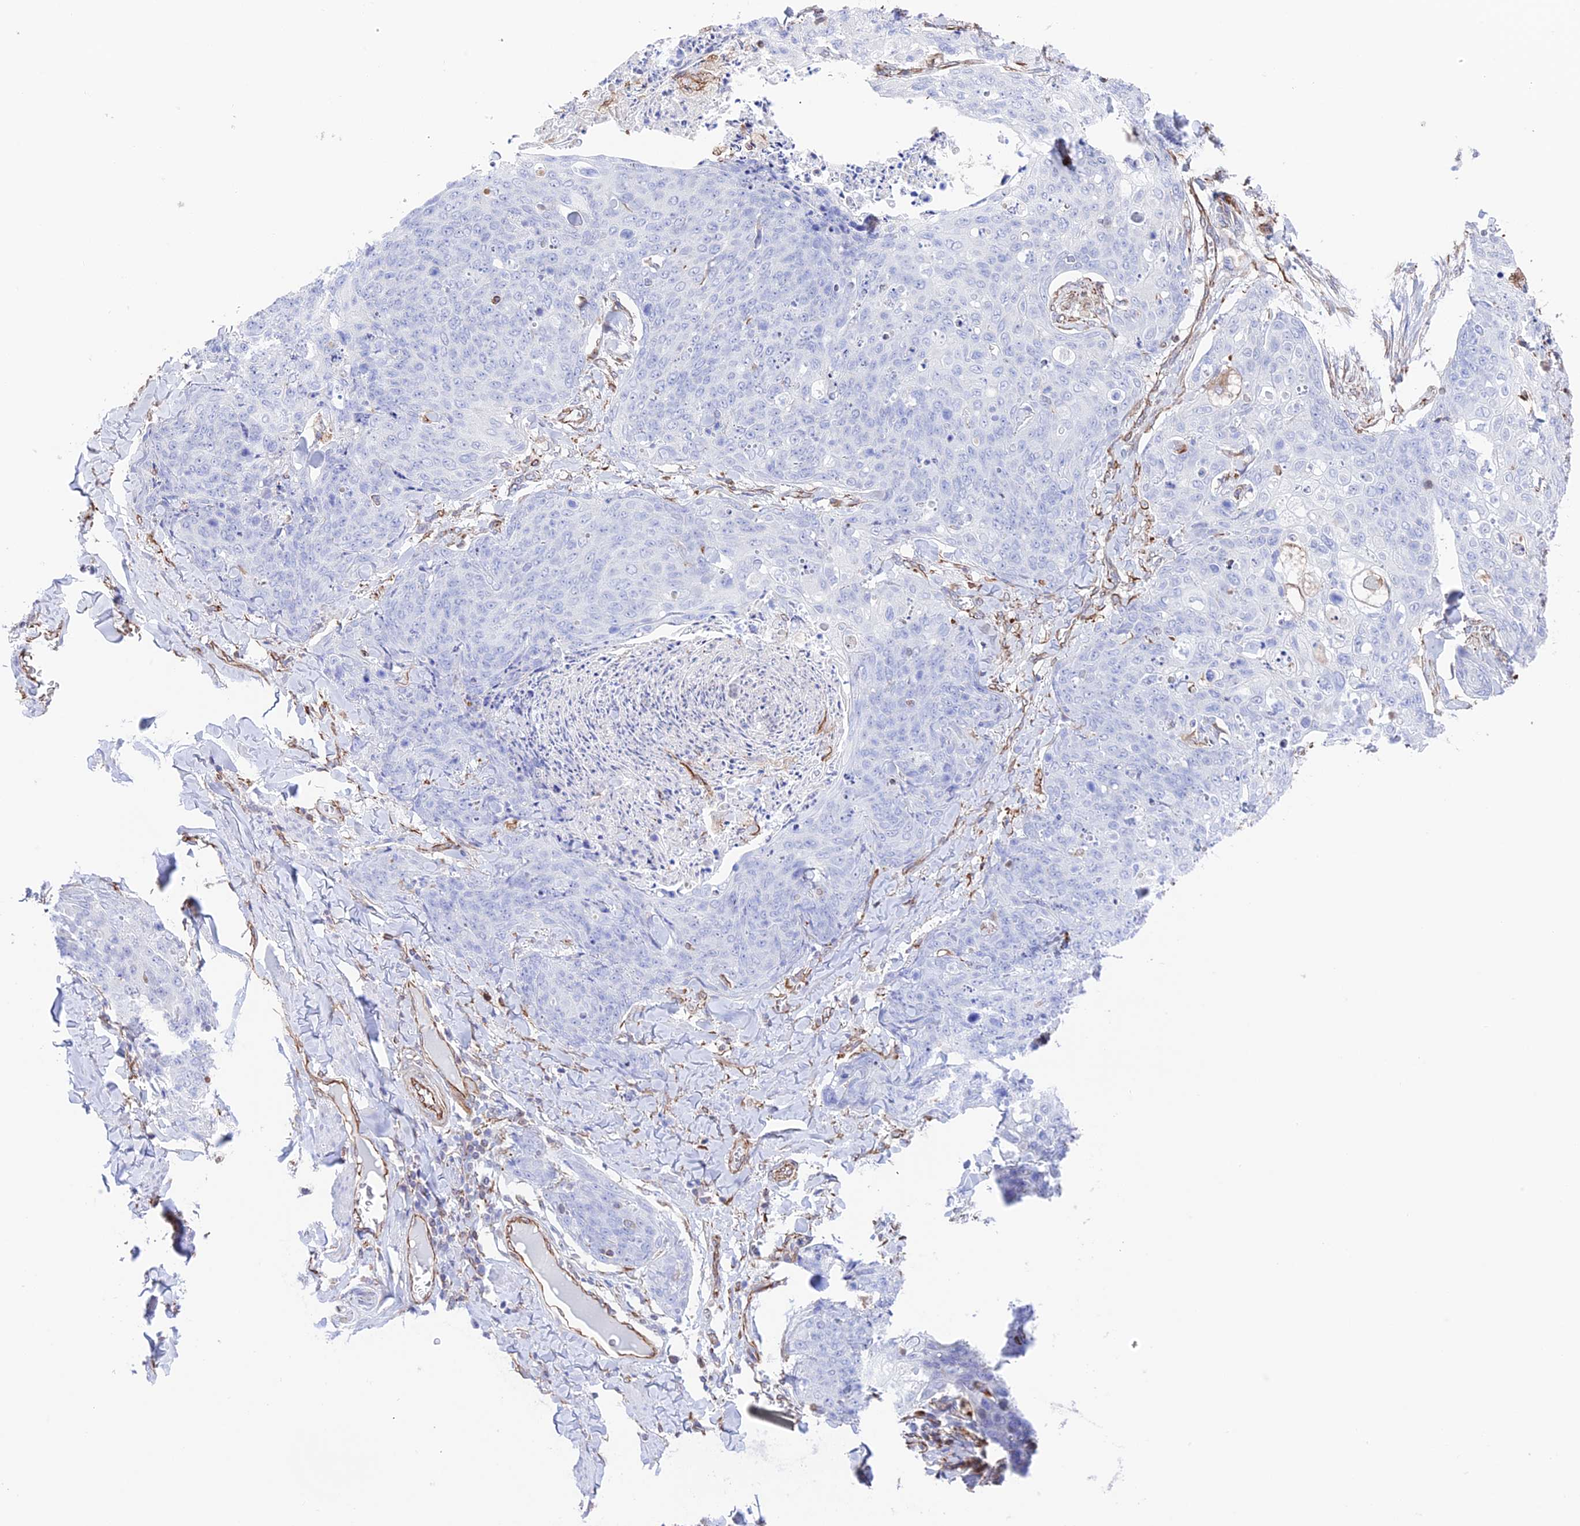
{"staining": {"intensity": "negative", "quantity": "none", "location": "none"}, "tissue": "skin cancer", "cell_type": "Tumor cells", "image_type": "cancer", "snomed": [{"axis": "morphology", "description": "Squamous cell carcinoma, NOS"}, {"axis": "topography", "description": "Skin"}, {"axis": "topography", "description": "Vulva"}], "caption": "This is a histopathology image of immunohistochemistry (IHC) staining of squamous cell carcinoma (skin), which shows no expression in tumor cells.", "gene": "ZNF652", "patient": {"sex": "female", "age": 85}}